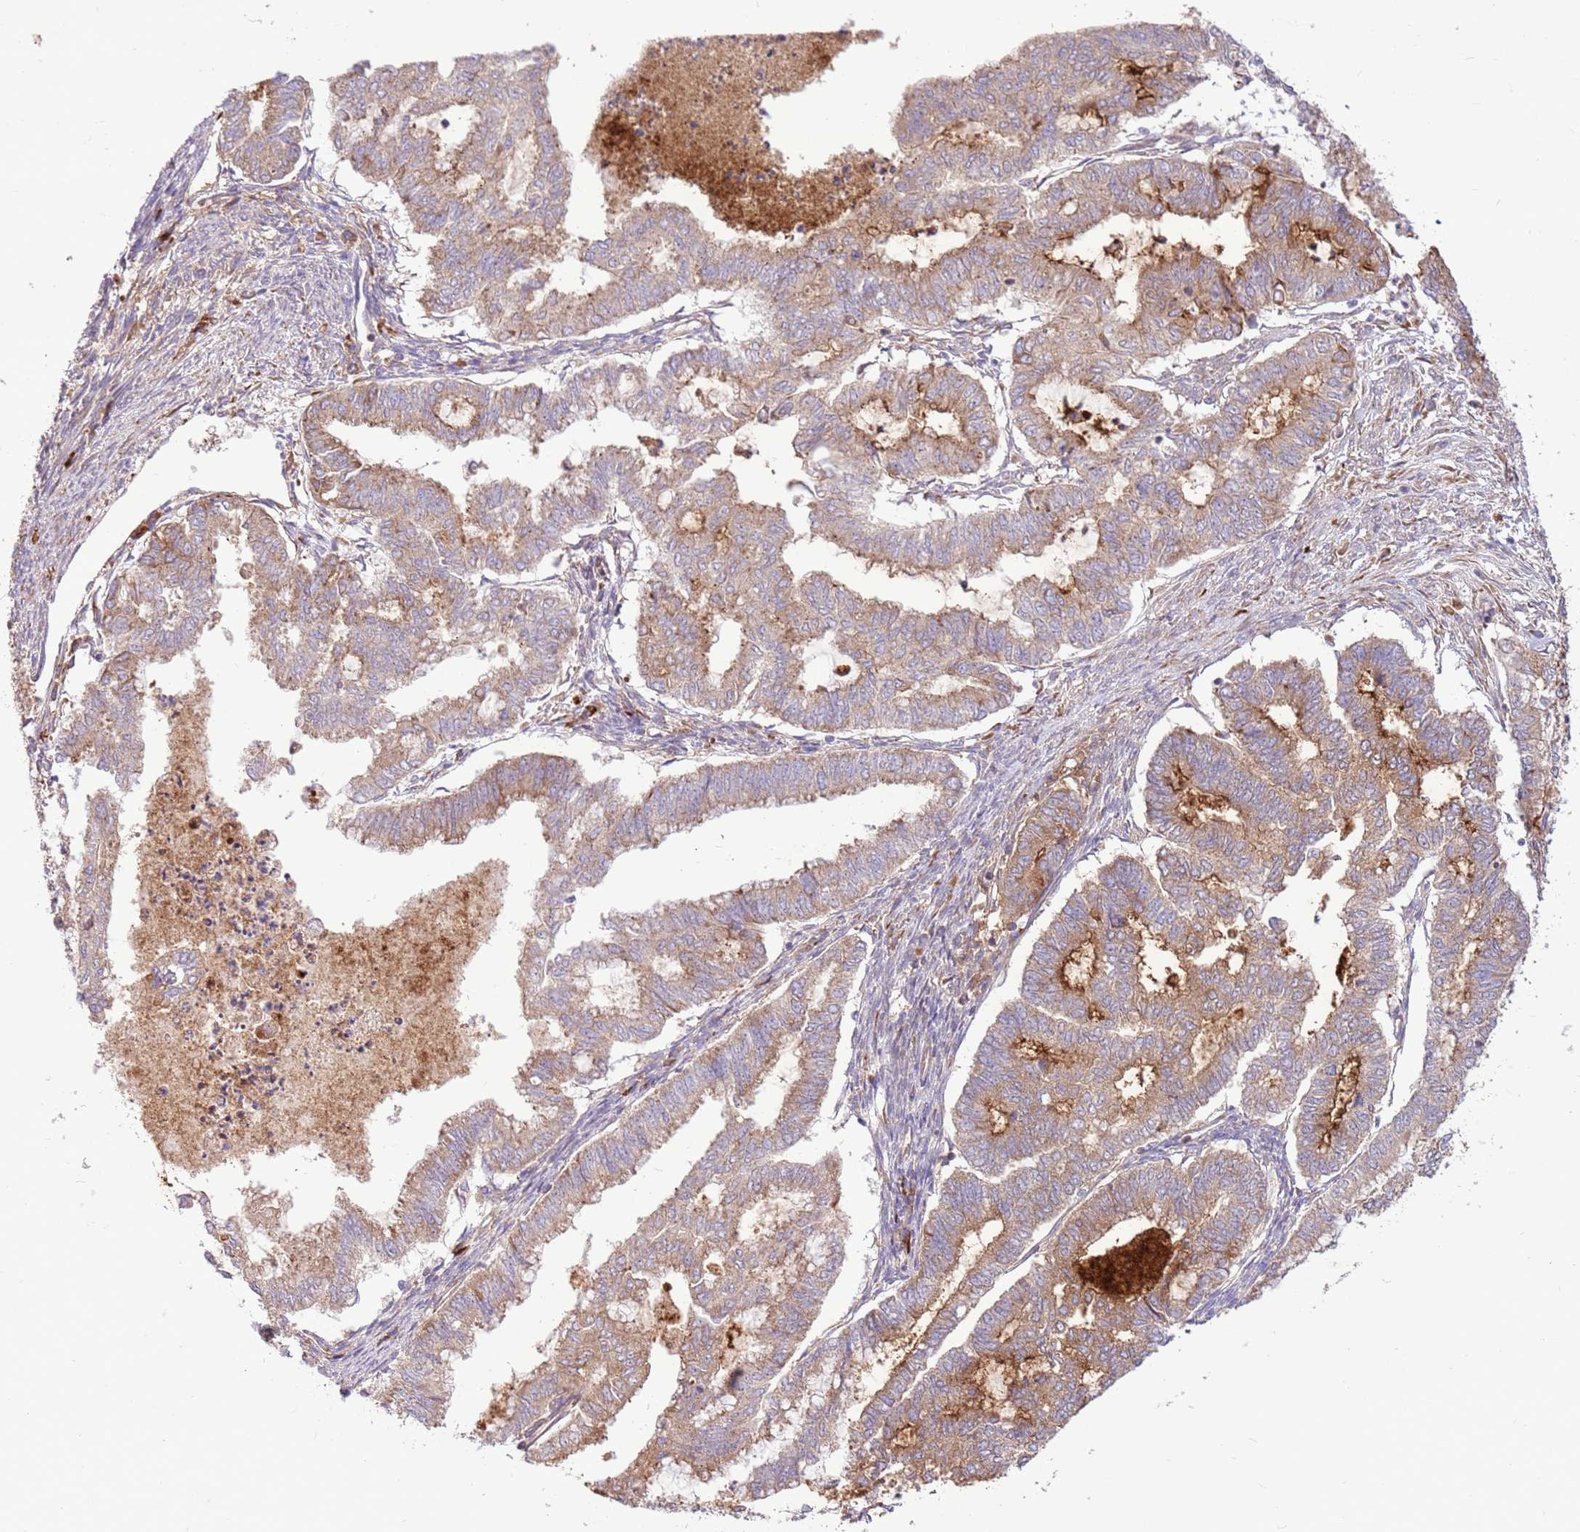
{"staining": {"intensity": "moderate", "quantity": ">75%", "location": "cytoplasmic/membranous"}, "tissue": "endometrial cancer", "cell_type": "Tumor cells", "image_type": "cancer", "snomed": [{"axis": "morphology", "description": "Adenocarcinoma, NOS"}, {"axis": "topography", "description": "Endometrium"}], "caption": "The photomicrograph exhibits immunohistochemical staining of endometrial cancer (adenocarcinoma). There is moderate cytoplasmic/membranous expression is appreciated in approximately >75% of tumor cells. (DAB (3,3'-diaminobenzidine) IHC with brightfield microscopy, high magnification).", "gene": "DDX19B", "patient": {"sex": "female", "age": 79}}